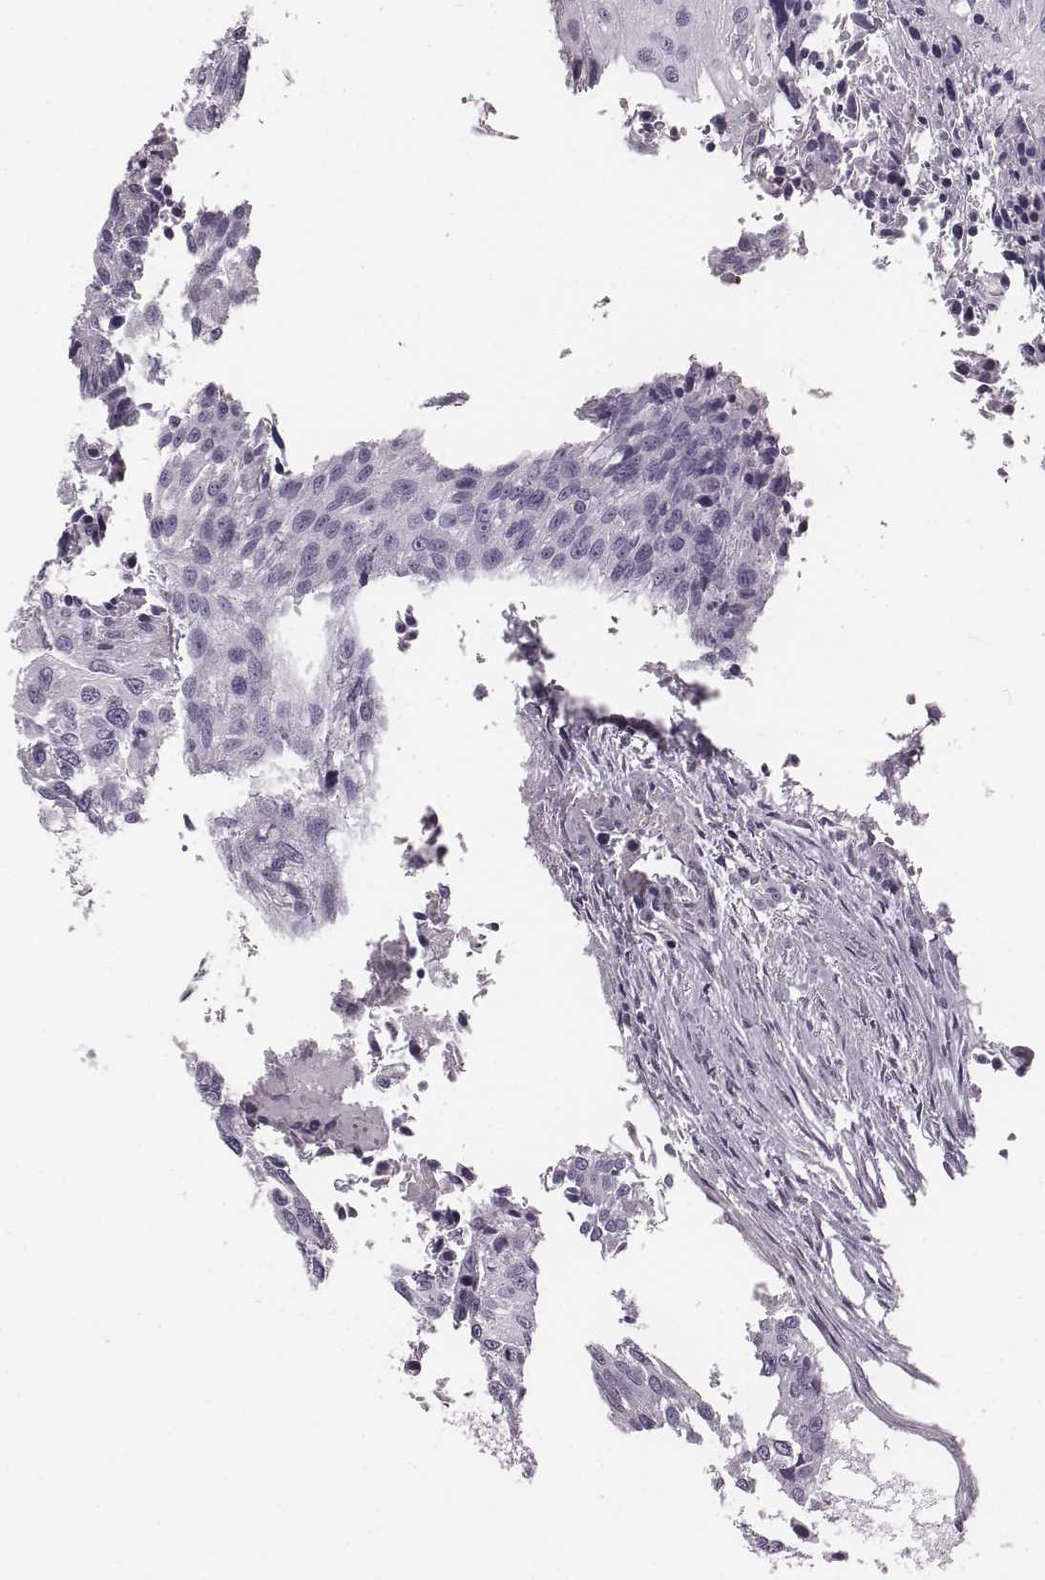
{"staining": {"intensity": "negative", "quantity": "none", "location": "none"}, "tissue": "urothelial cancer", "cell_type": "Tumor cells", "image_type": "cancer", "snomed": [{"axis": "morphology", "description": "Urothelial carcinoma, NOS"}, {"axis": "topography", "description": "Urinary bladder"}], "caption": "Image shows no protein positivity in tumor cells of transitional cell carcinoma tissue.", "gene": "CRISP1", "patient": {"sex": "male", "age": 55}}